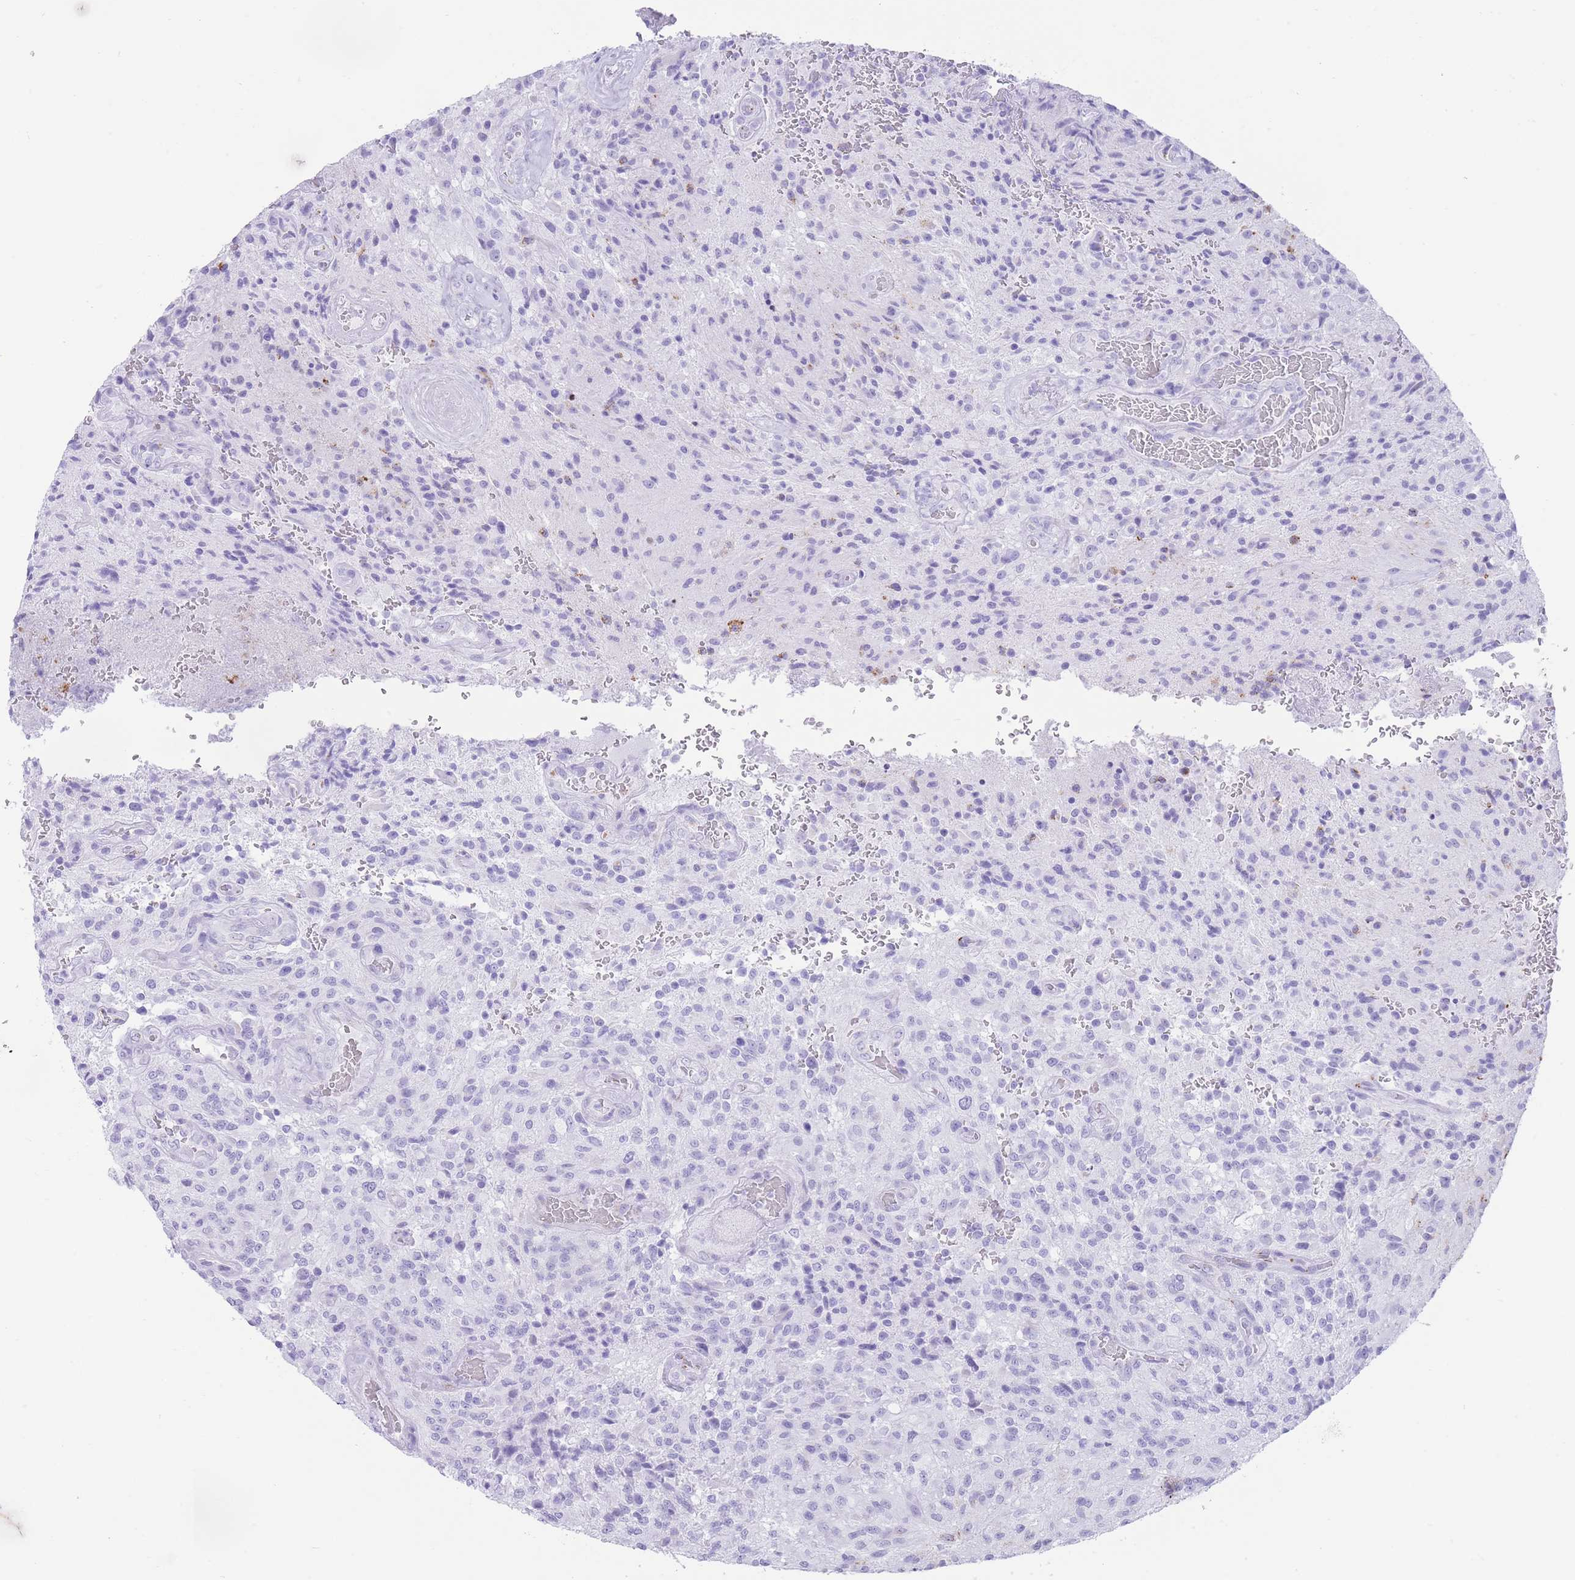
{"staining": {"intensity": "negative", "quantity": "none", "location": "none"}, "tissue": "glioma", "cell_type": "Tumor cells", "image_type": "cancer", "snomed": [{"axis": "morphology", "description": "Normal tissue, NOS"}, {"axis": "morphology", "description": "Glioma, malignant, High grade"}, {"axis": "topography", "description": "Cerebral cortex"}], "caption": "Tumor cells are negative for protein expression in human glioma. (Stains: DAB (3,3'-diaminobenzidine) IHC with hematoxylin counter stain, Microscopy: brightfield microscopy at high magnification).", "gene": "ELOA2", "patient": {"sex": "male", "age": 56}}